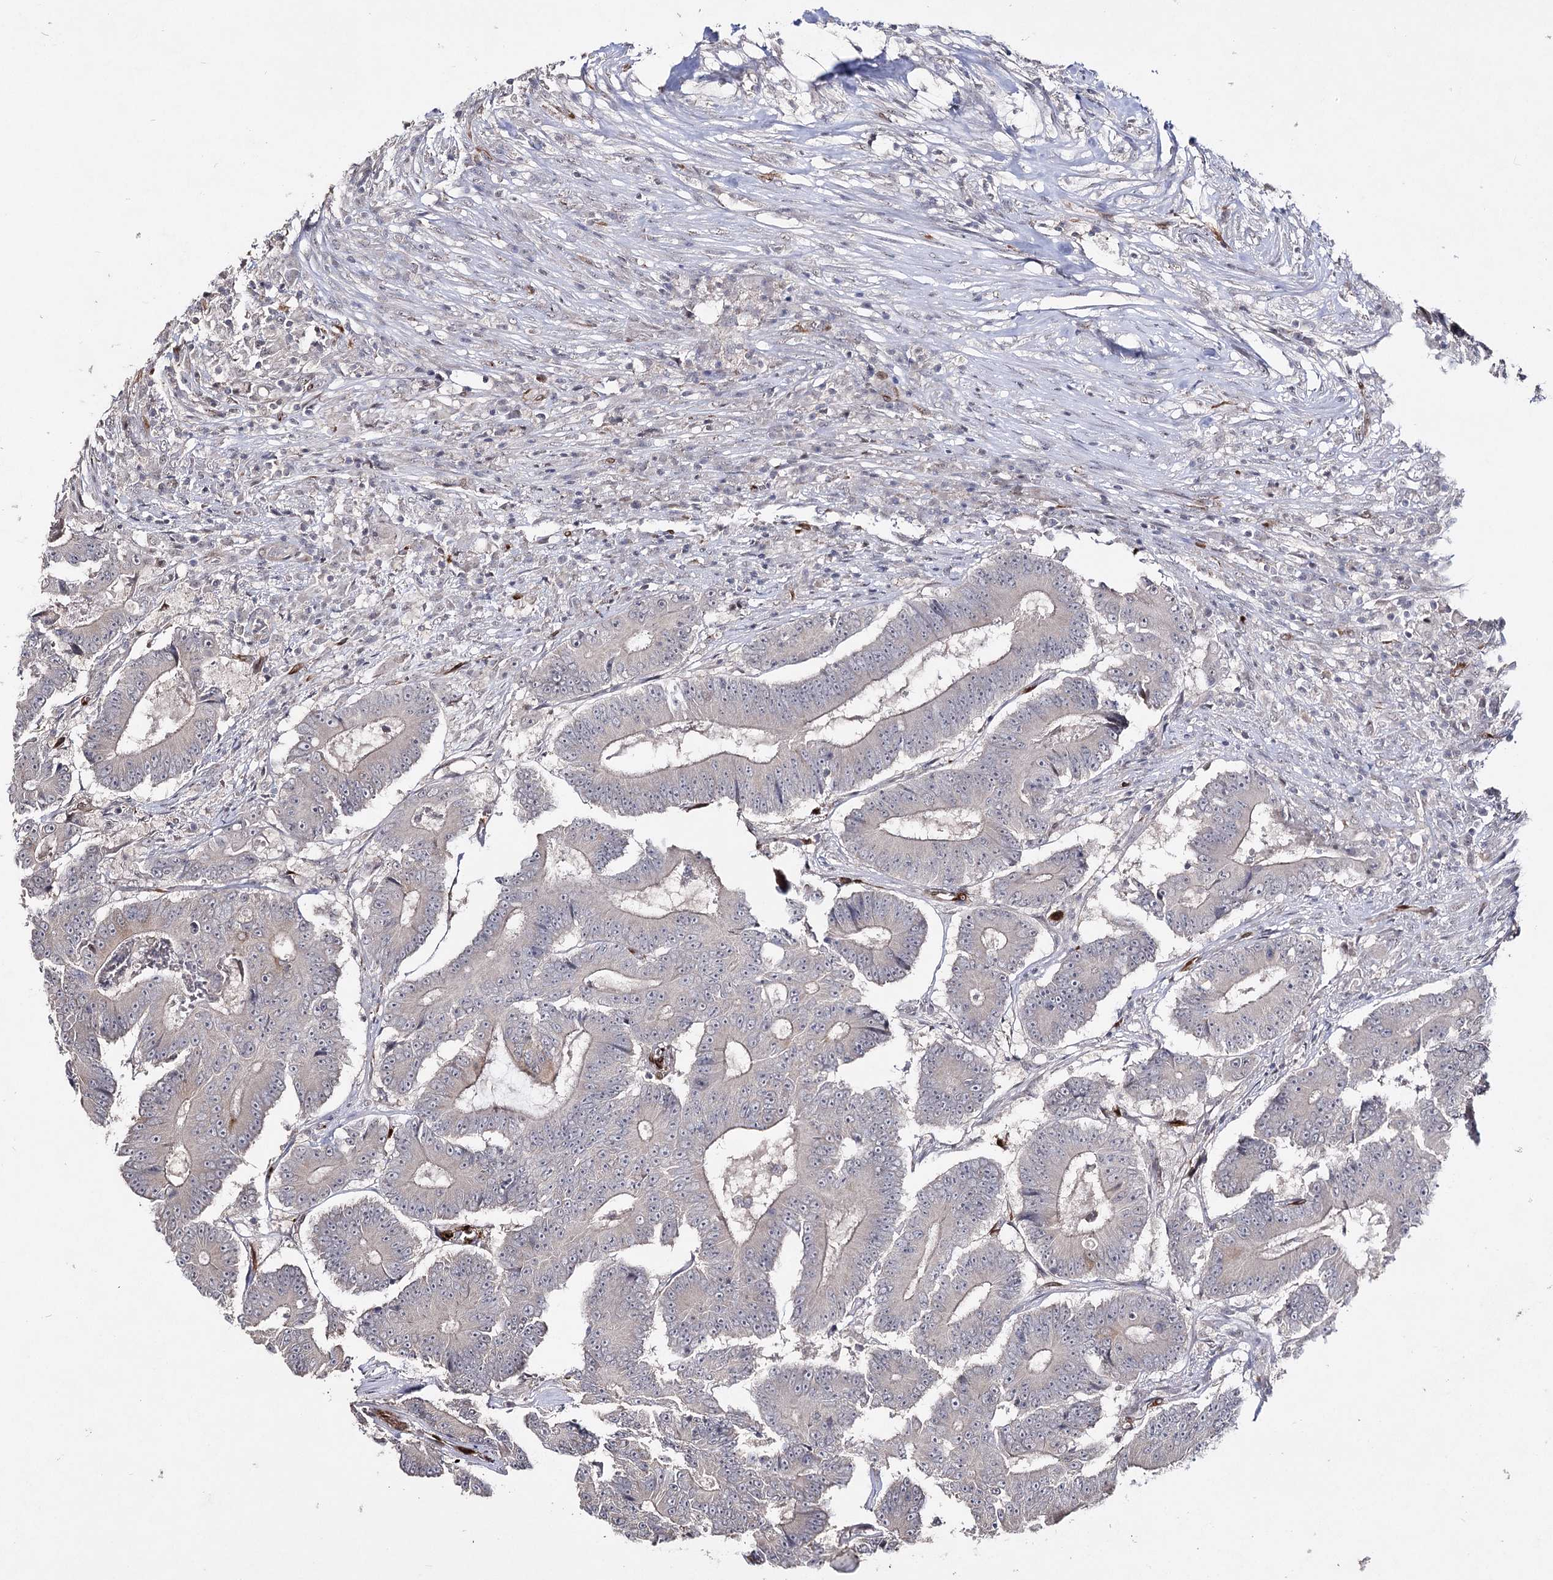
{"staining": {"intensity": "negative", "quantity": "none", "location": "none"}, "tissue": "colorectal cancer", "cell_type": "Tumor cells", "image_type": "cancer", "snomed": [{"axis": "morphology", "description": "Adenocarcinoma, NOS"}, {"axis": "topography", "description": "Colon"}], "caption": "The histopathology image reveals no significant positivity in tumor cells of adenocarcinoma (colorectal).", "gene": "HSD11B2", "patient": {"sex": "male", "age": 83}}